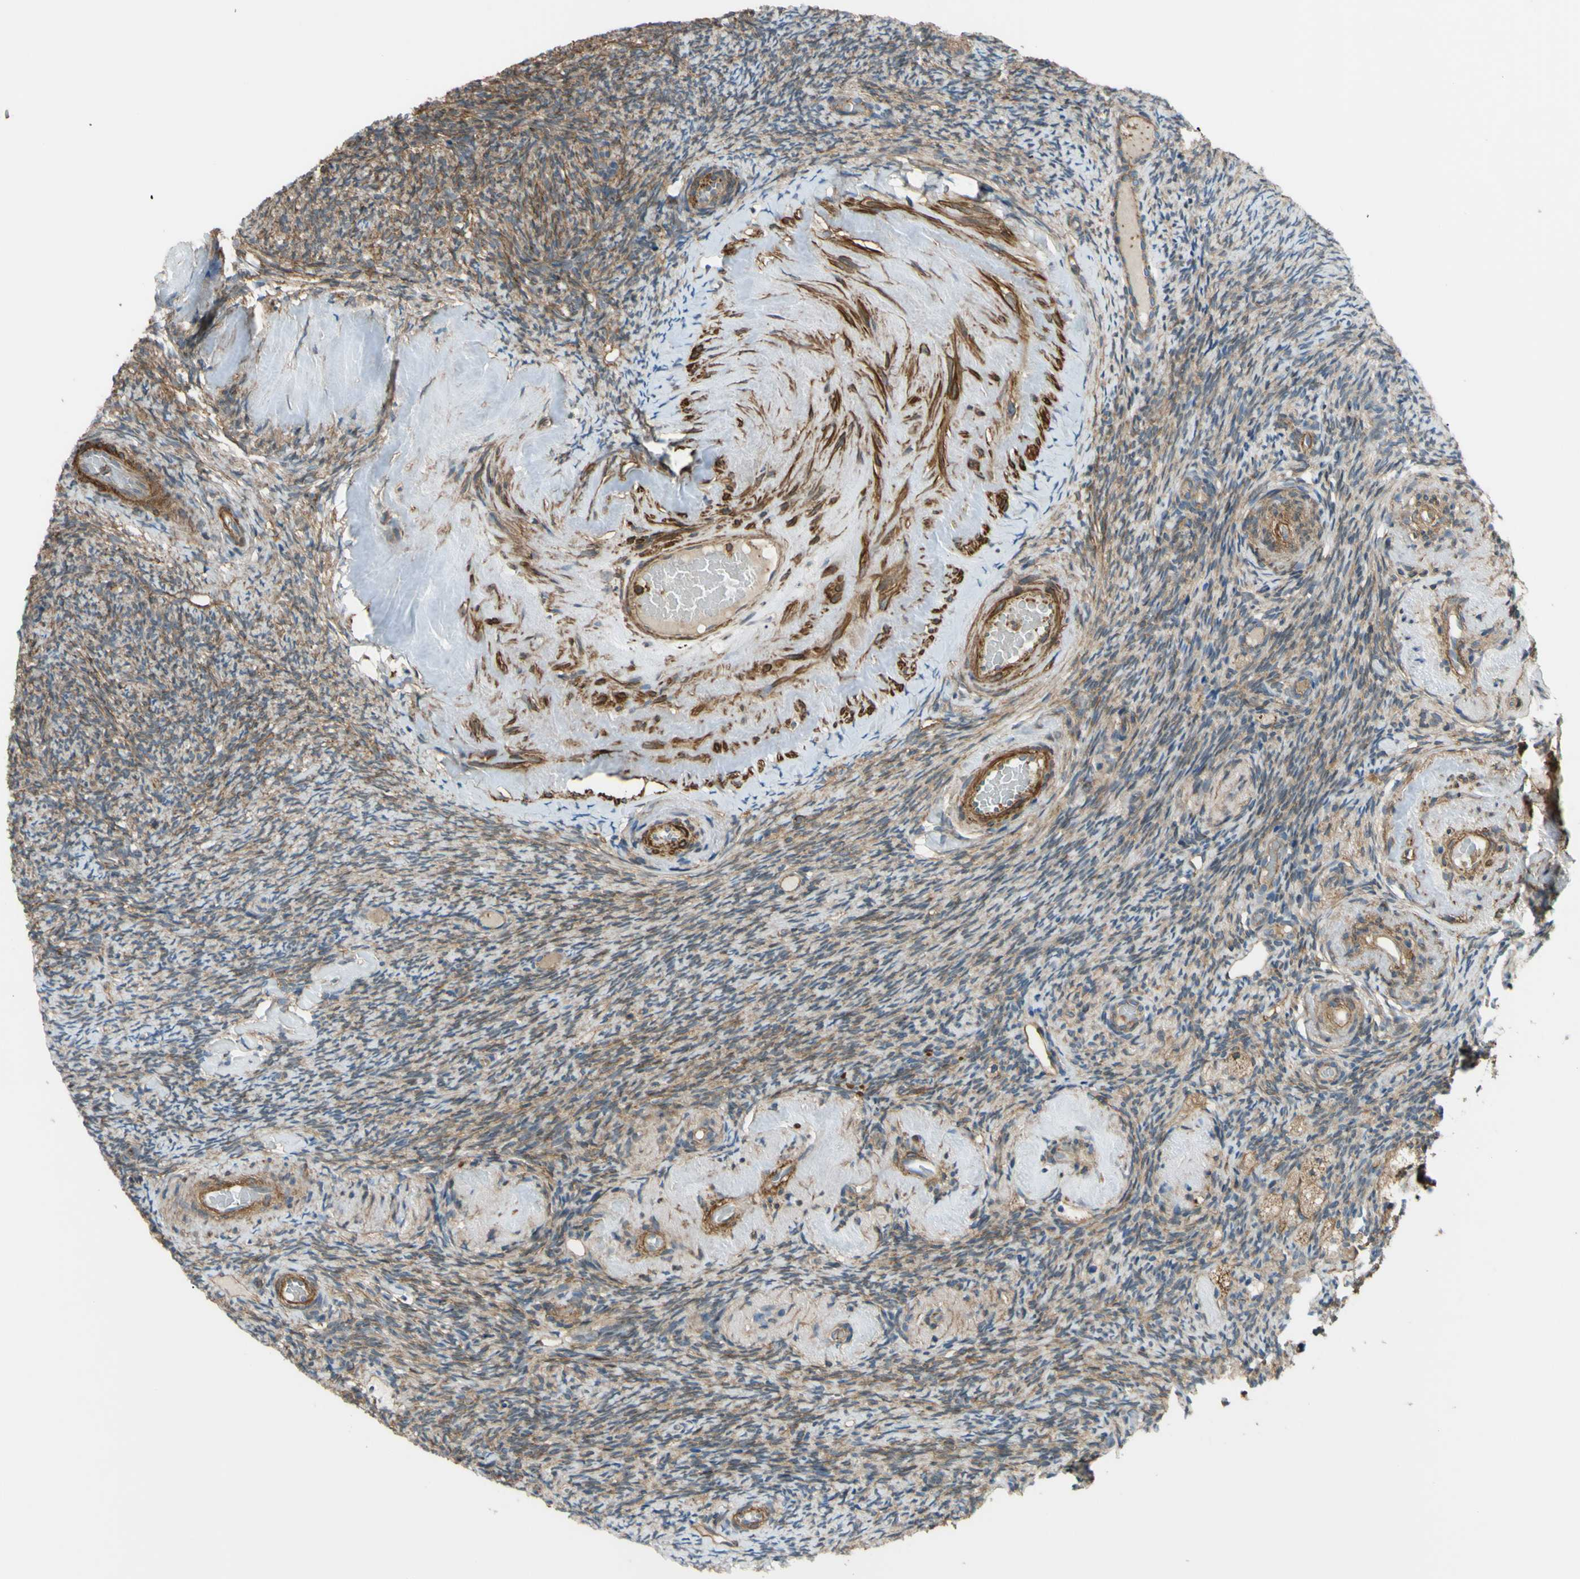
{"staining": {"intensity": "weak", "quantity": "<25%", "location": "cytoplasmic/membranous"}, "tissue": "ovary", "cell_type": "Follicle cells", "image_type": "normal", "snomed": [{"axis": "morphology", "description": "Normal tissue, NOS"}, {"axis": "topography", "description": "Ovary"}], "caption": "Immunohistochemistry of normal human ovary displays no expression in follicle cells.", "gene": "ADD3", "patient": {"sex": "female", "age": 60}}